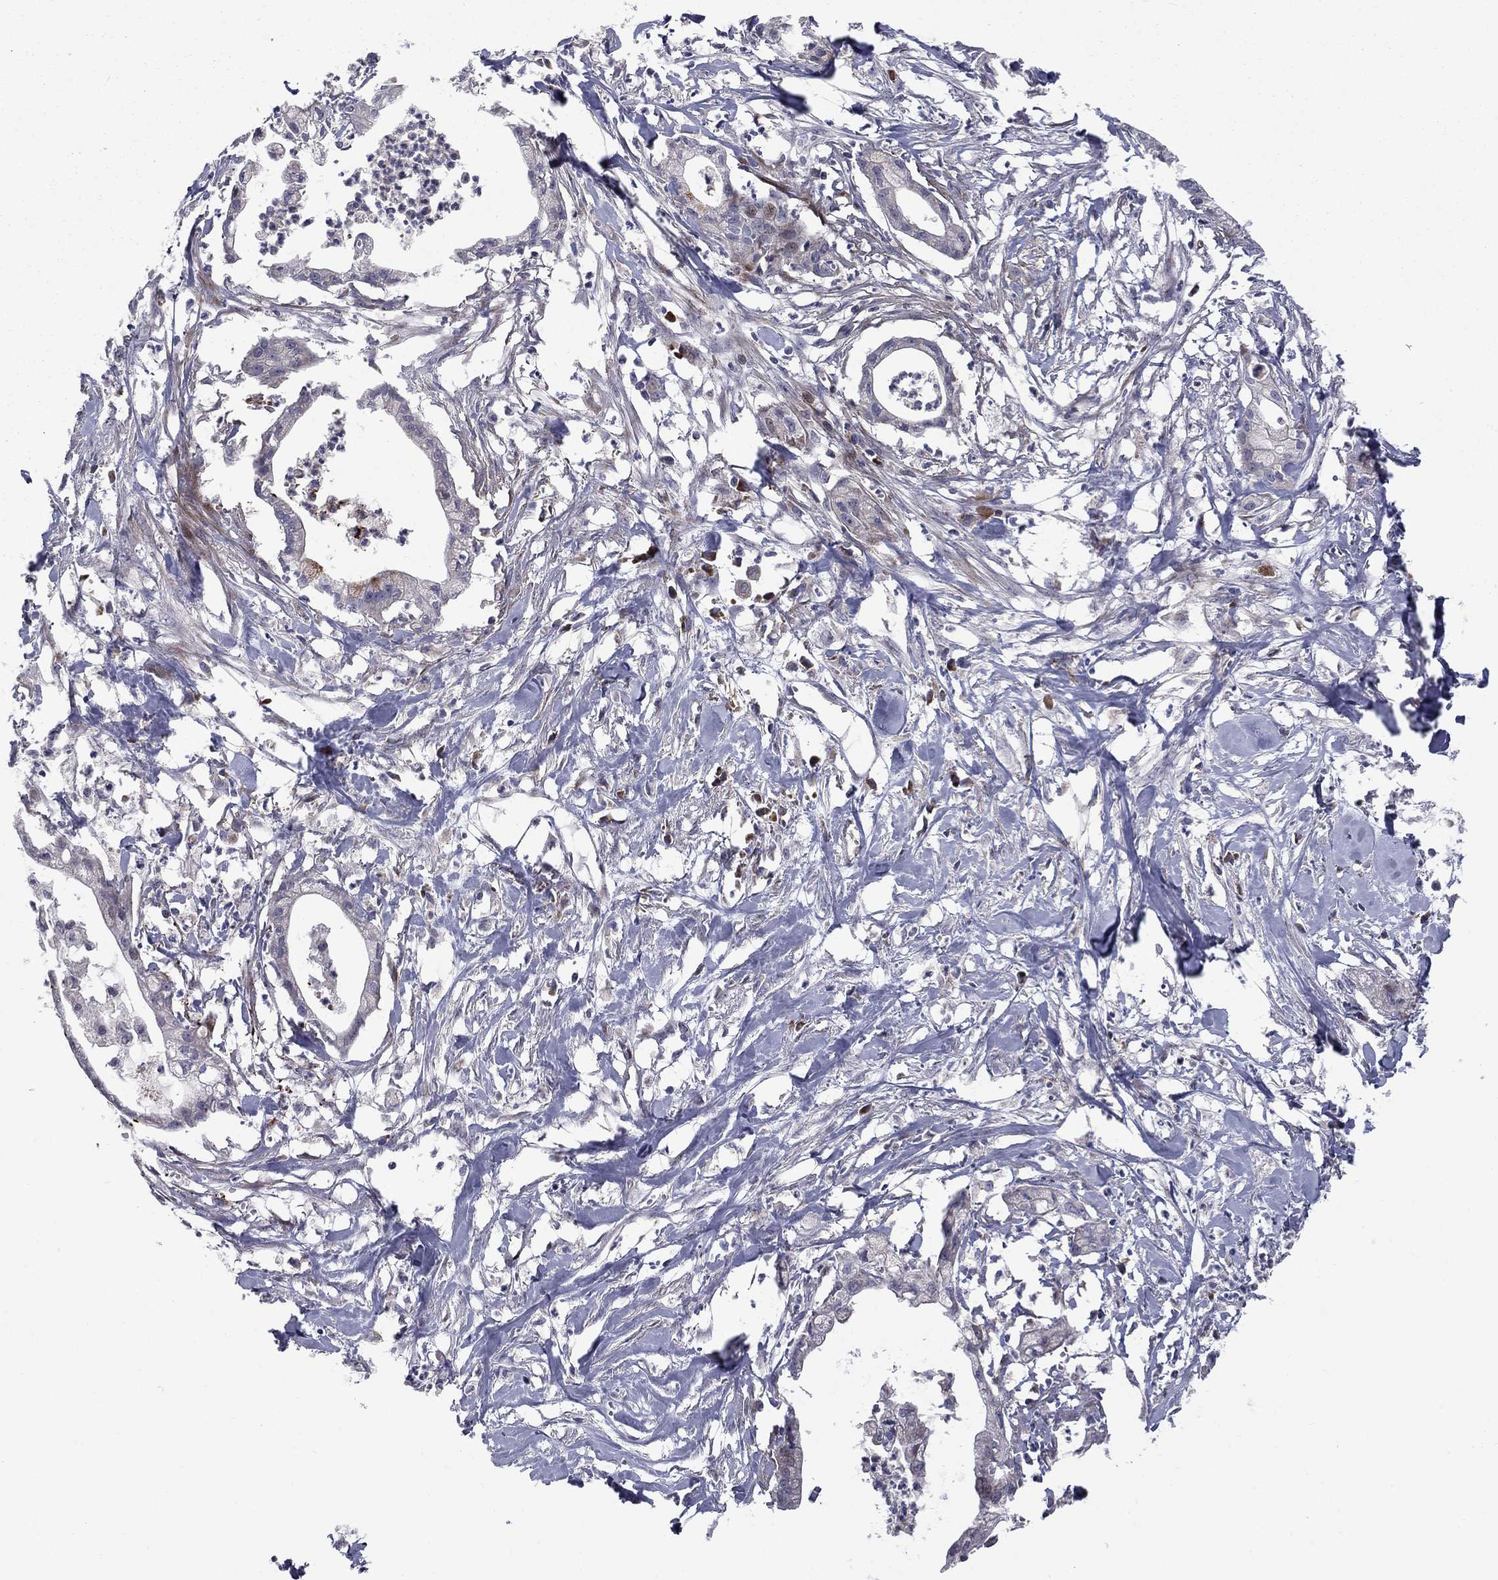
{"staining": {"intensity": "negative", "quantity": "none", "location": "none"}, "tissue": "pancreatic cancer", "cell_type": "Tumor cells", "image_type": "cancer", "snomed": [{"axis": "morphology", "description": "Normal tissue, NOS"}, {"axis": "morphology", "description": "Adenocarcinoma, NOS"}, {"axis": "topography", "description": "Pancreas"}], "caption": "A histopathology image of pancreatic cancer (adenocarcinoma) stained for a protein reveals no brown staining in tumor cells.", "gene": "MIOS", "patient": {"sex": "female", "age": 58}}